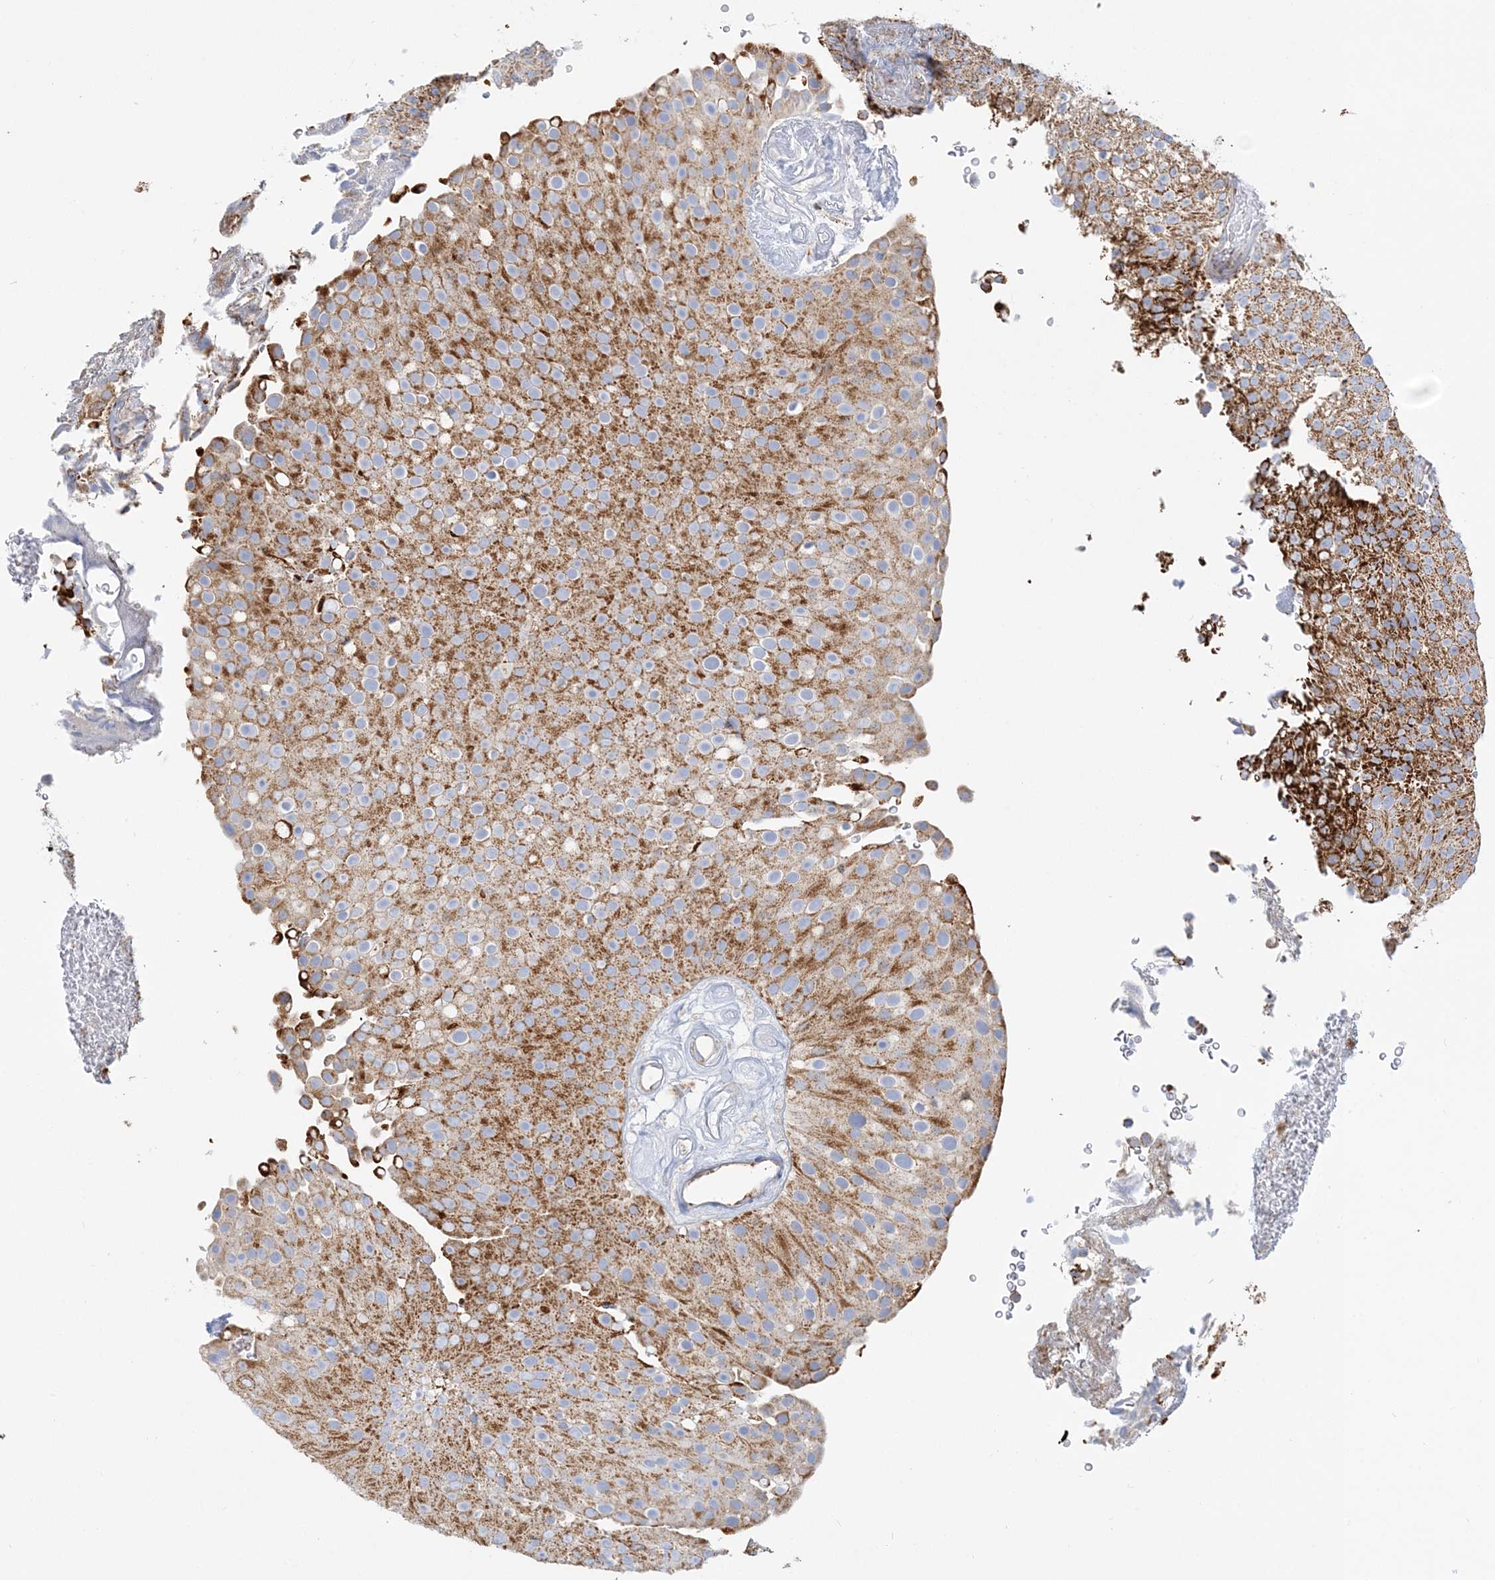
{"staining": {"intensity": "strong", "quantity": ">75%", "location": "cytoplasmic/membranous"}, "tissue": "urothelial cancer", "cell_type": "Tumor cells", "image_type": "cancer", "snomed": [{"axis": "morphology", "description": "Urothelial carcinoma, Low grade"}, {"axis": "topography", "description": "Urinary bladder"}], "caption": "Human low-grade urothelial carcinoma stained with a brown dye displays strong cytoplasmic/membranous positive staining in approximately >75% of tumor cells.", "gene": "TBC1D14", "patient": {"sex": "male", "age": 78}}